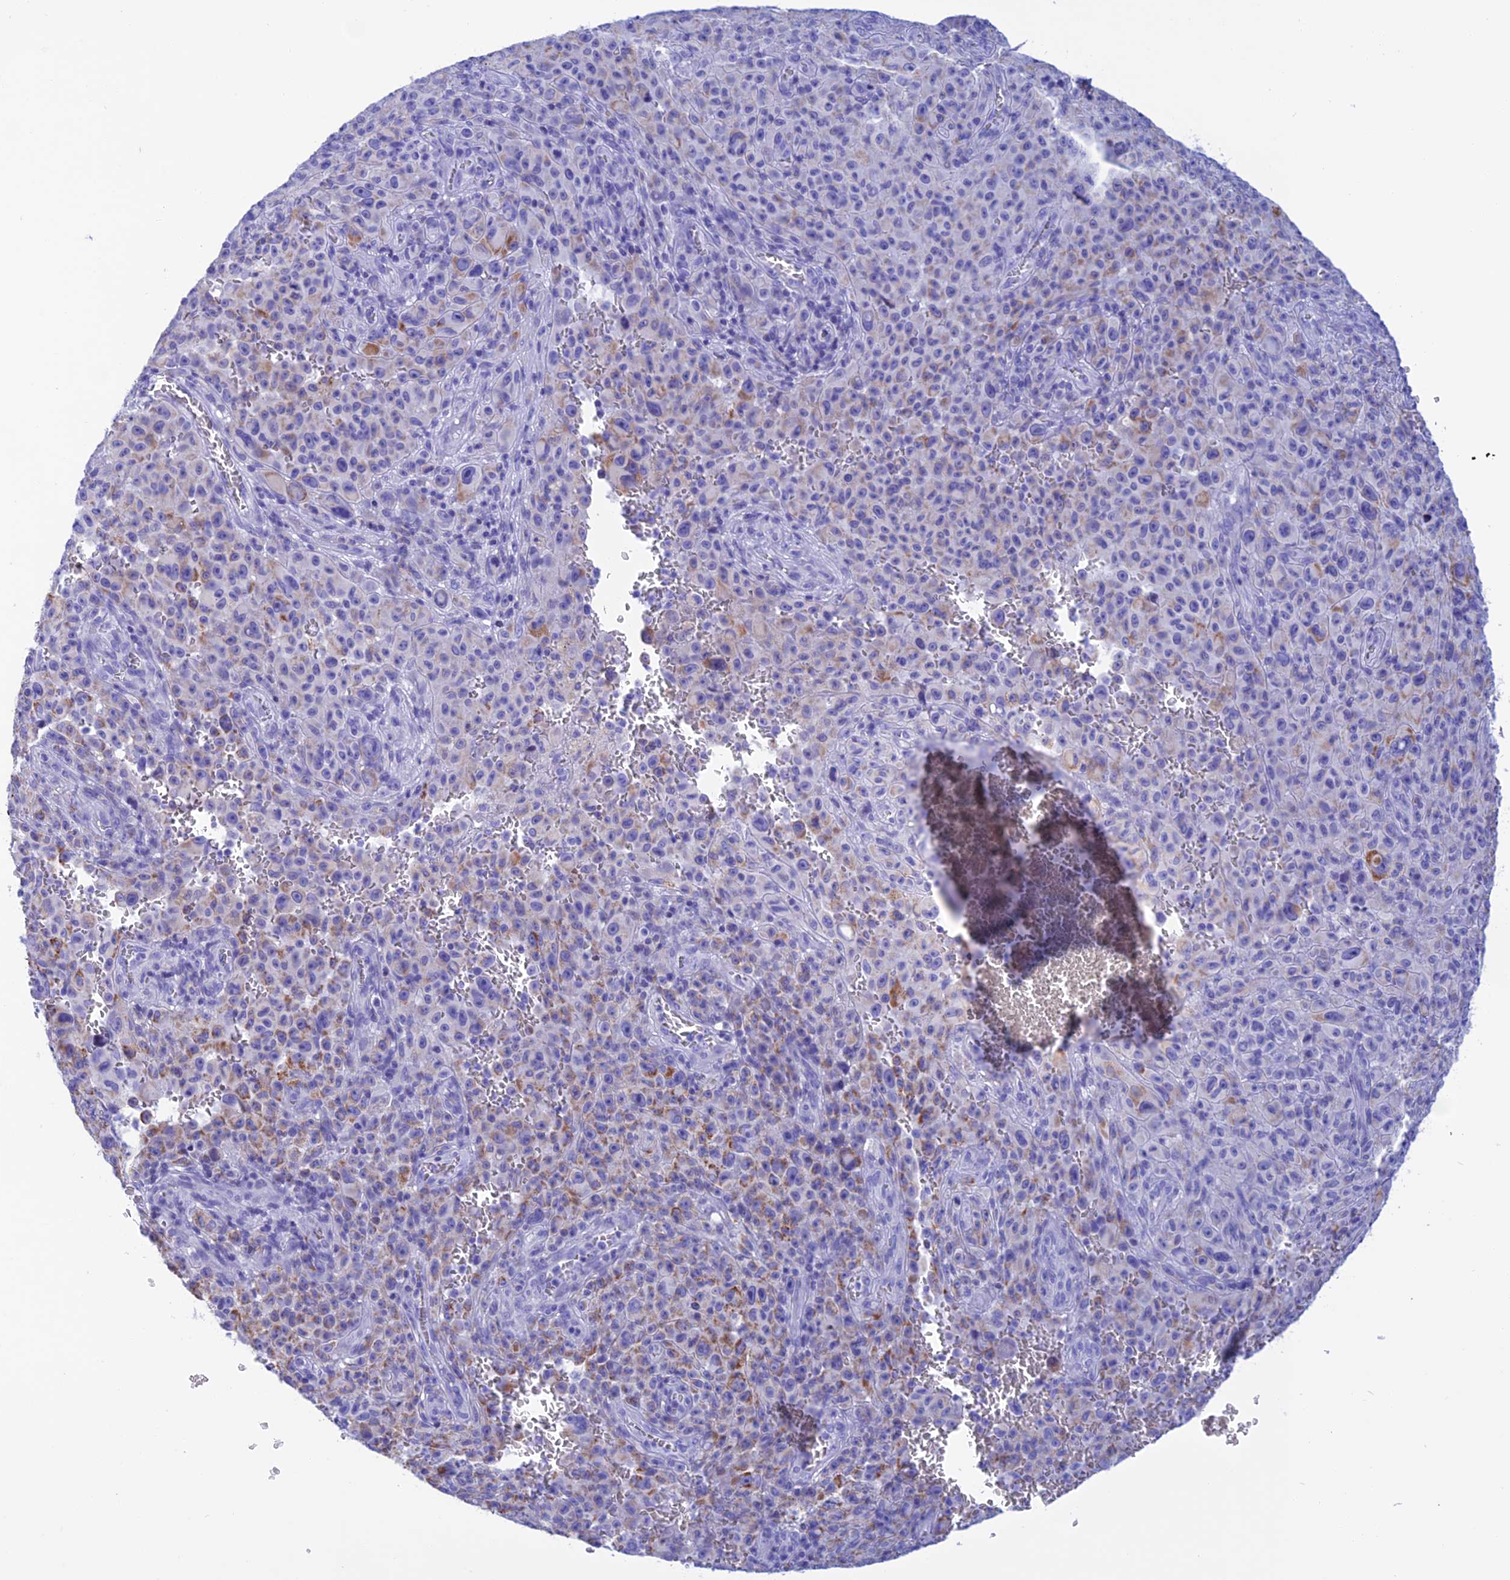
{"staining": {"intensity": "moderate", "quantity": "<25%", "location": "cytoplasmic/membranous"}, "tissue": "melanoma", "cell_type": "Tumor cells", "image_type": "cancer", "snomed": [{"axis": "morphology", "description": "Malignant melanoma, NOS"}, {"axis": "topography", "description": "Skin"}], "caption": "A high-resolution photomicrograph shows immunohistochemistry staining of melanoma, which exhibits moderate cytoplasmic/membranous expression in approximately <25% of tumor cells.", "gene": "NXPE4", "patient": {"sex": "female", "age": 82}}